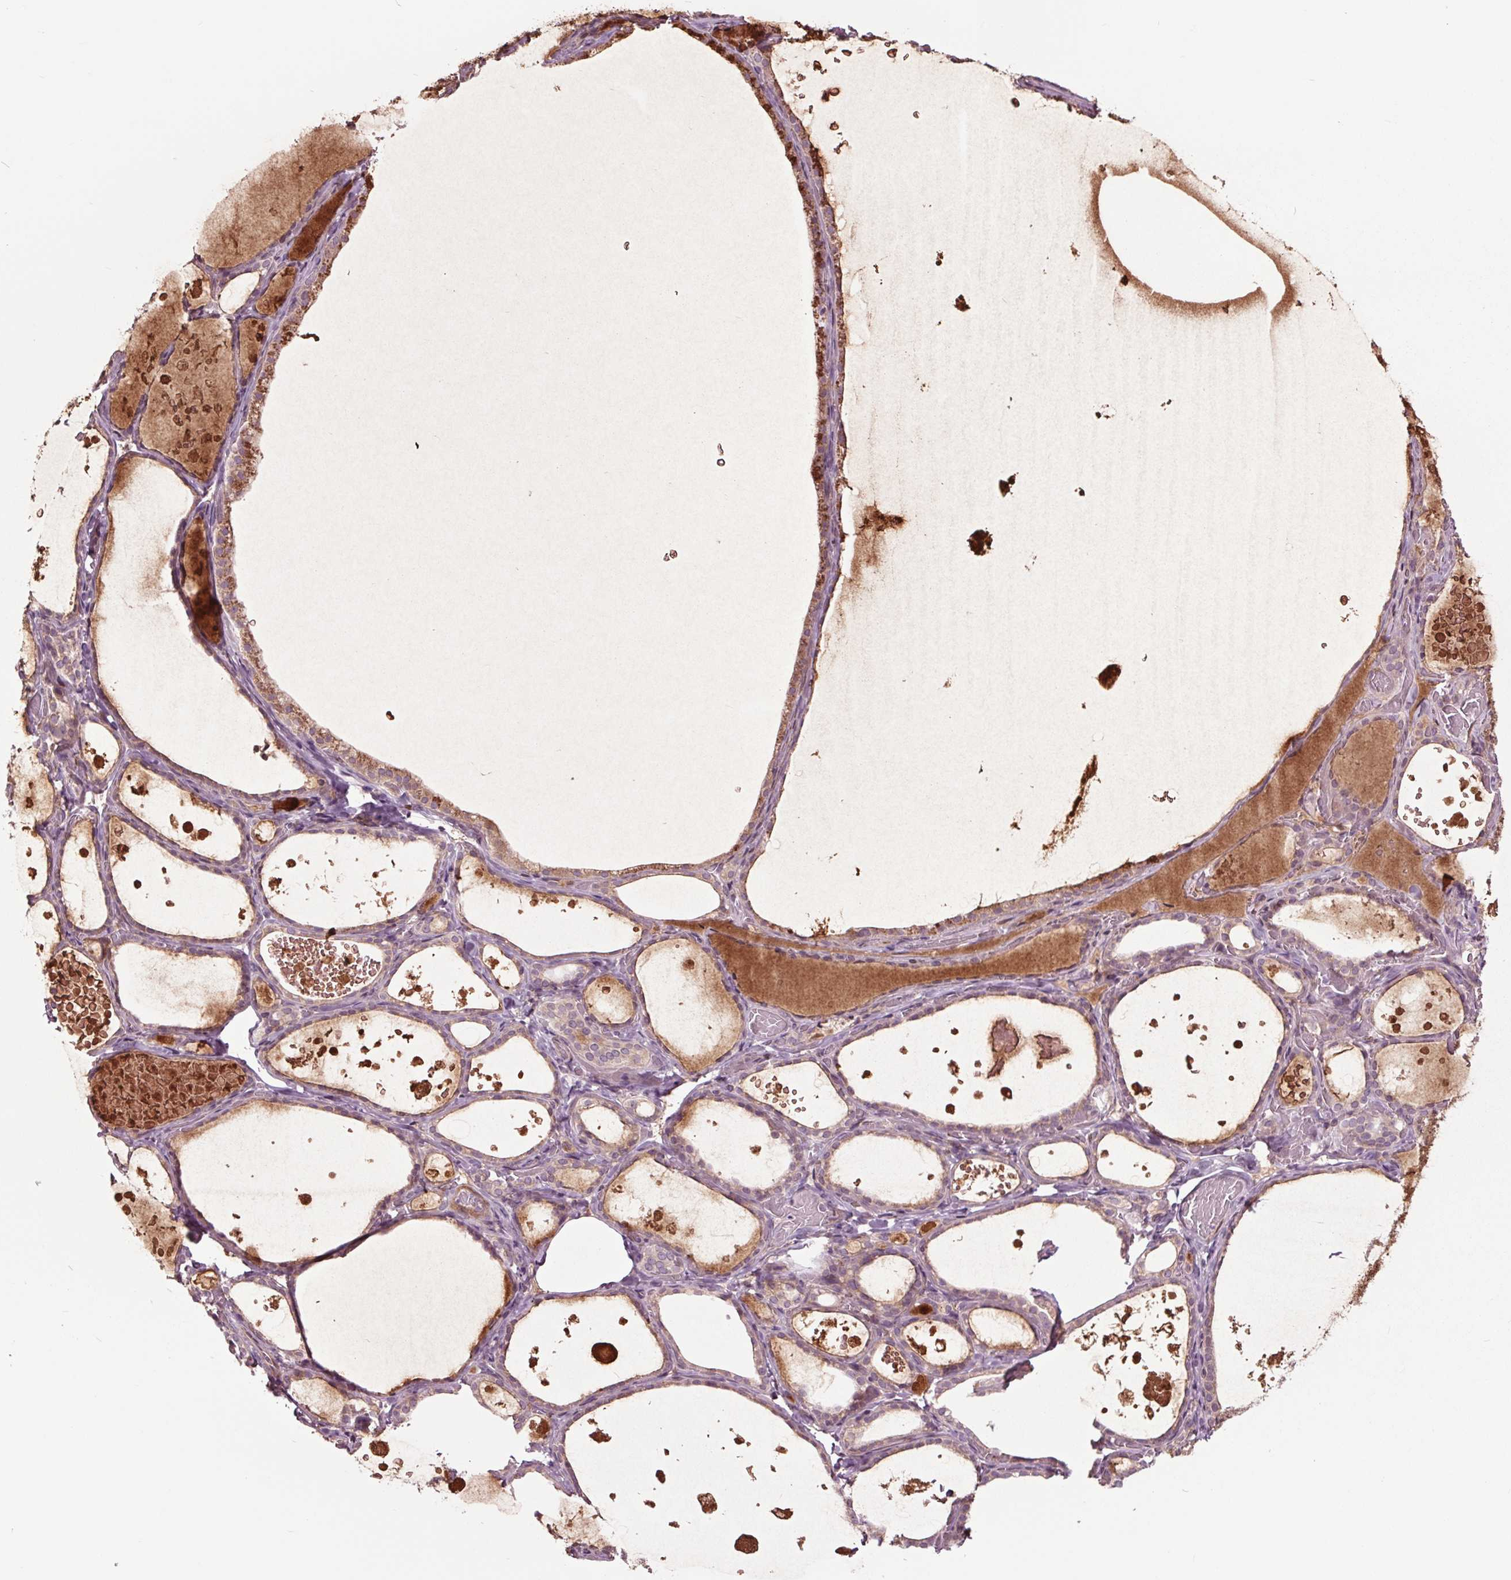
{"staining": {"intensity": "moderate", "quantity": "<25%", "location": "cytoplasmic/membranous"}, "tissue": "thyroid gland", "cell_type": "Glandular cells", "image_type": "normal", "snomed": [{"axis": "morphology", "description": "Normal tissue, NOS"}, {"axis": "topography", "description": "Thyroid gland"}], "caption": "Protein positivity by immunohistochemistry shows moderate cytoplasmic/membranous positivity in about <25% of glandular cells in benign thyroid gland.", "gene": "HAUS5", "patient": {"sex": "female", "age": 56}}